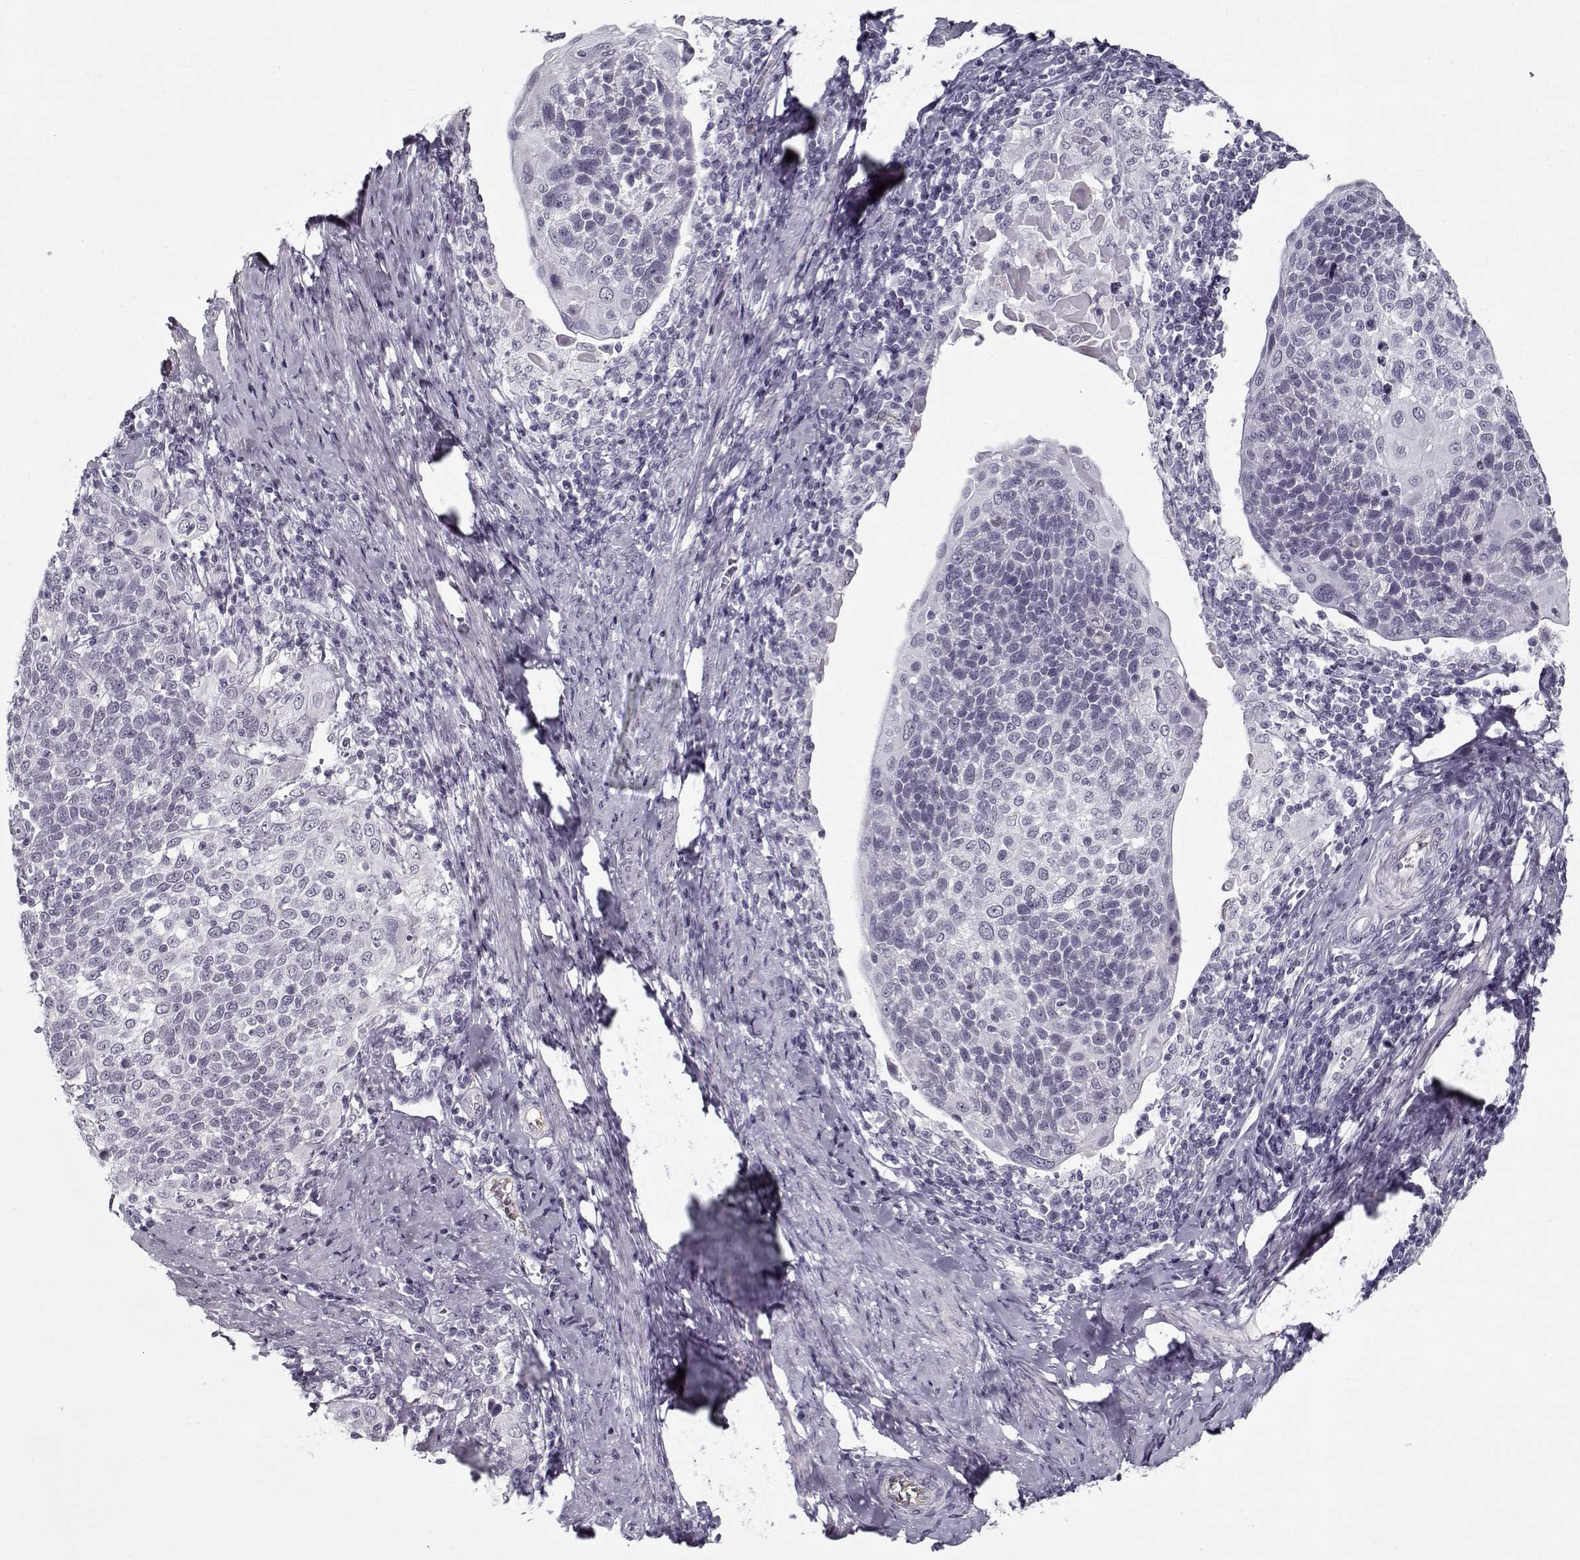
{"staining": {"intensity": "negative", "quantity": "none", "location": "none"}, "tissue": "cervical cancer", "cell_type": "Tumor cells", "image_type": "cancer", "snomed": [{"axis": "morphology", "description": "Squamous cell carcinoma, NOS"}, {"axis": "topography", "description": "Cervix"}], "caption": "The histopathology image exhibits no significant positivity in tumor cells of cervical cancer.", "gene": "SPACA9", "patient": {"sex": "female", "age": 61}}